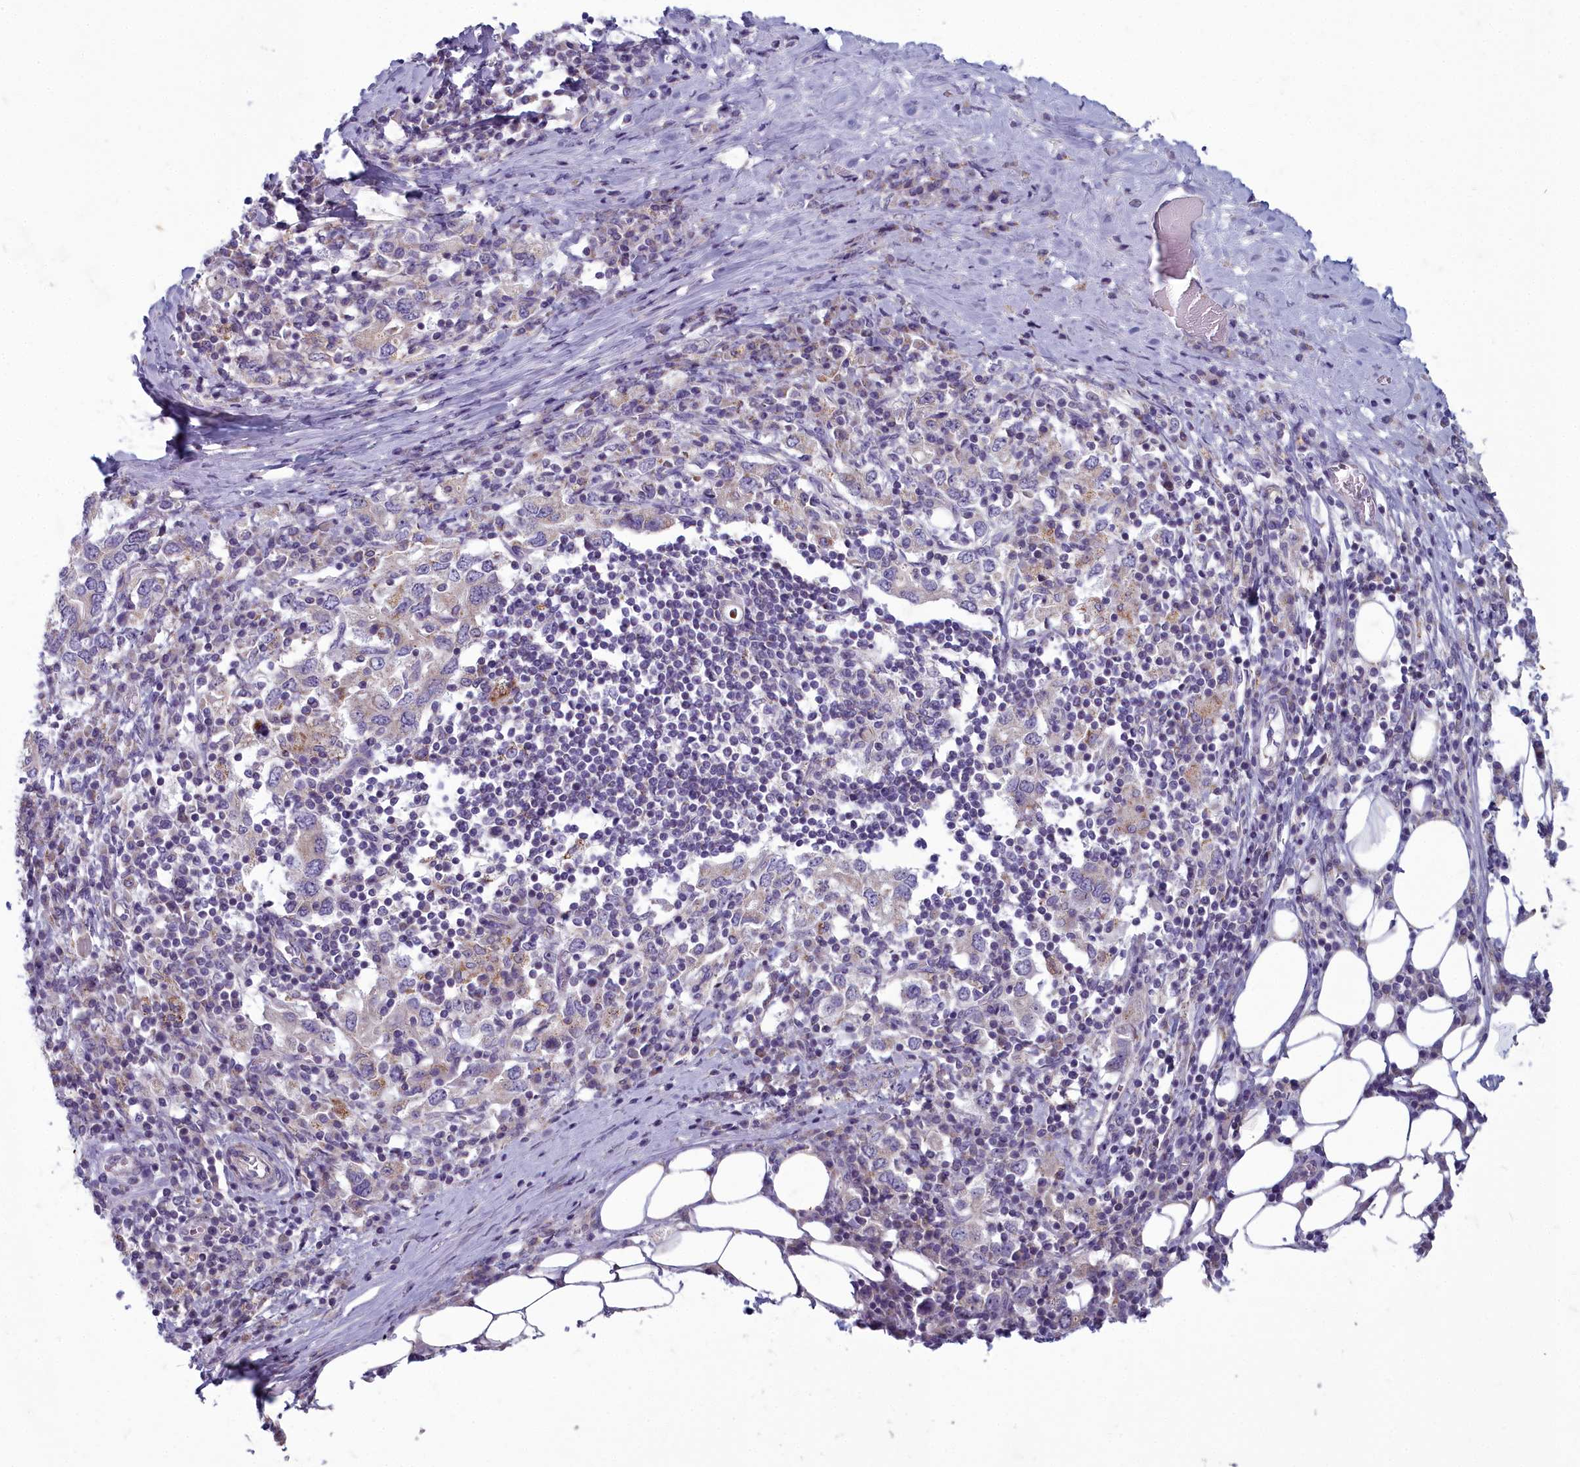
{"staining": {"intensity": "negative", "quantity": "none", "location": "none"}, "tissue": "stomach cancer", "cell_type": "Tumor cells", "image_type": "cancer", "snomed": [{"axis": "morphology", "description": "Adenocarcinoma, NOS"}, {"axis": "topography", "description": "Stomach, upper"}, {"axis": "topography", "description": "Stomach"}], "caption": "Immunohistochemistry of human stomach cancer exhibits no staining in tumor cells.", "gene": "INSYN2A", "patient": {"sex": "male", "age": 62}}